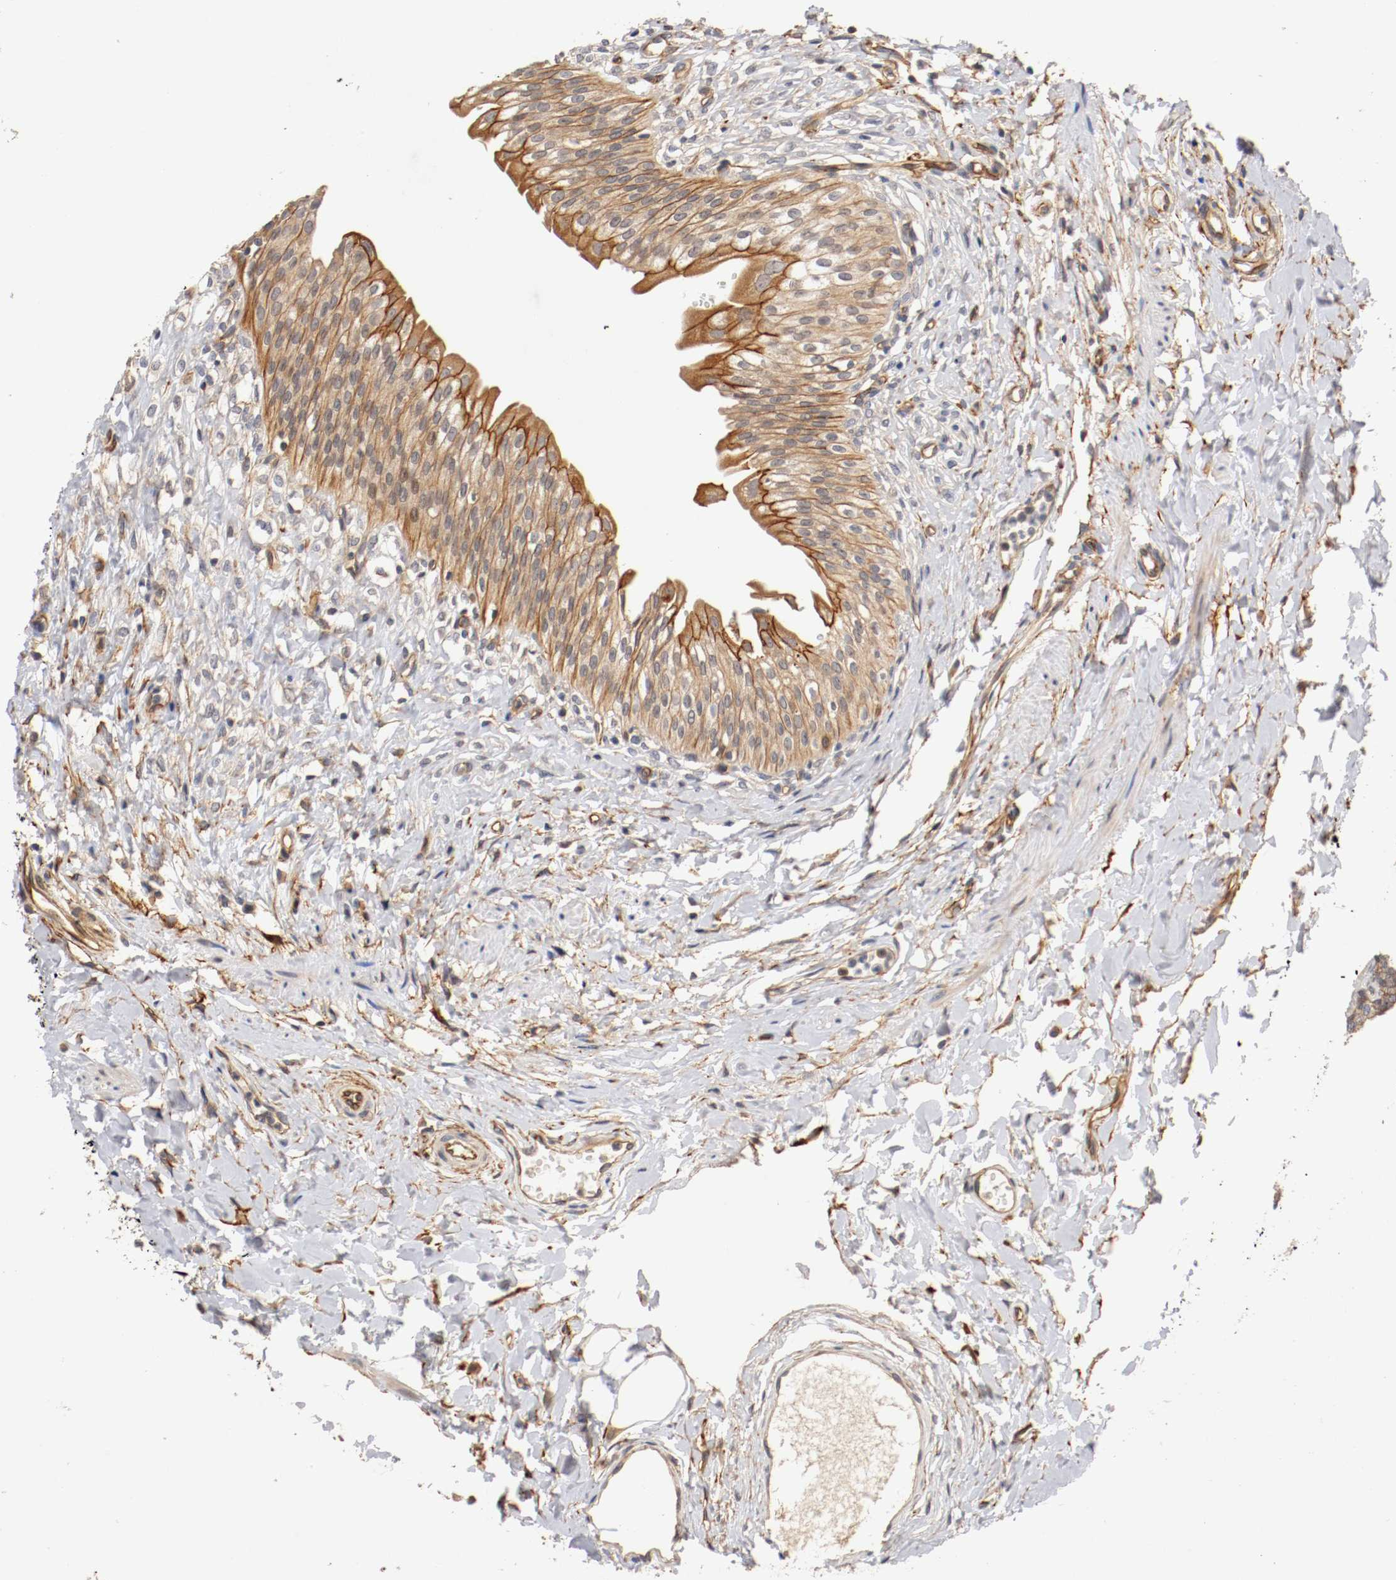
{"staining": {"intensity": "moderate", "quantity": ">75%", "location": "cytoplasmic/membranous"}, "tissue": "urinary bladder", "cell_type": "Urothelial cells", "image_type": "normal", "snomed": [{"axis": "morphology", "description": "Normal tissue, NOS"}, {"axis": "topography", "description": "Urinary bladder"}], "caption": "Human urinary bladder stained for a protein (brown) shows moderate cytoplasmic/membranous positive staining in about >75% of urothelial cells.", "gene": "TYK2", "patient": {"sex": "female", "age": 80}}